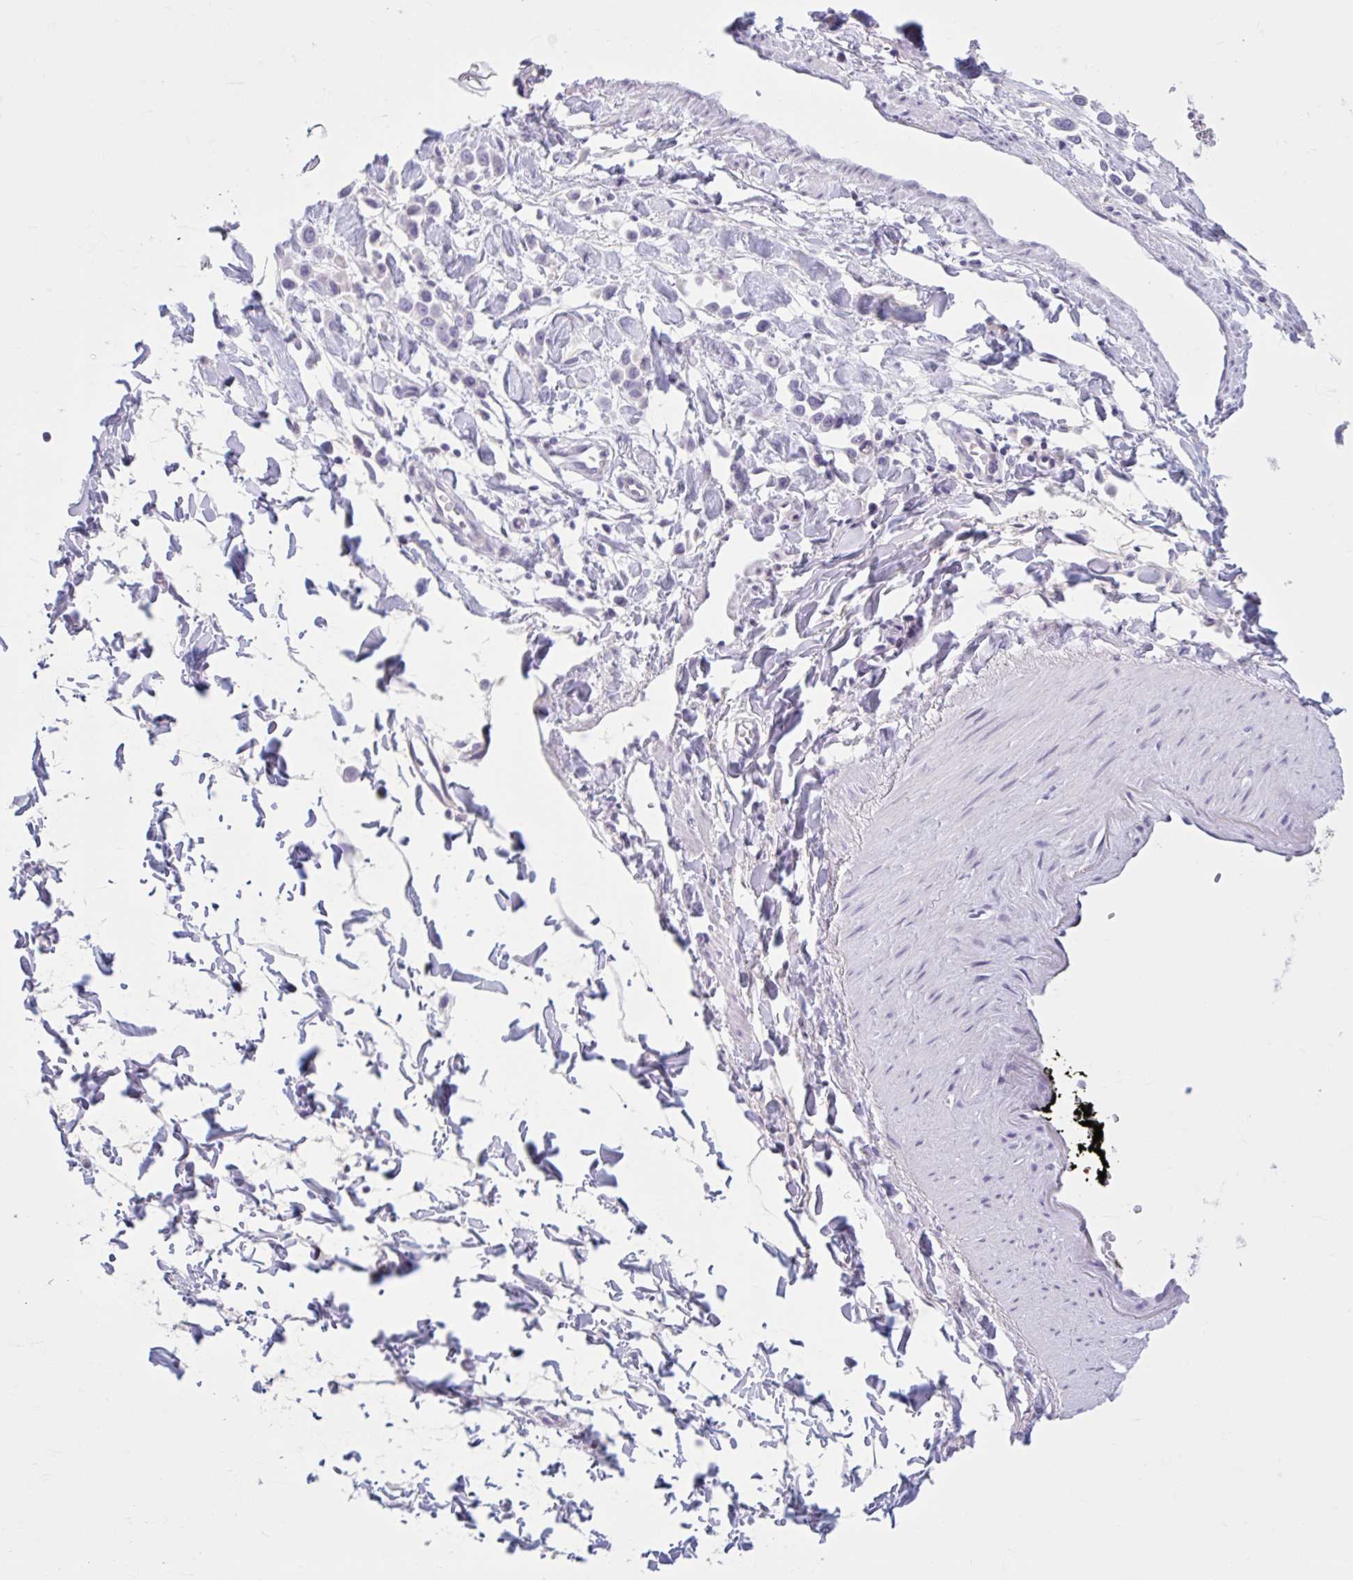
{"staining": {"intensity": "negative", "quantity": "none", "location": "none"}, "tissue": "stomach cancer", "cell_type": "Tumor cells", "image_type": "cancer", "snomed": [{"axis": "morphology", "description": "Adenocarcinoma, NOS"}, {"axis": "topography", "description": "Stomach"}], "caption": "A photomicrograph of human stomach adenocarcinoma is negative for staining in tumor cells.", "gene": "CEP120", "patient": {"sex": "male", "age": 47}}